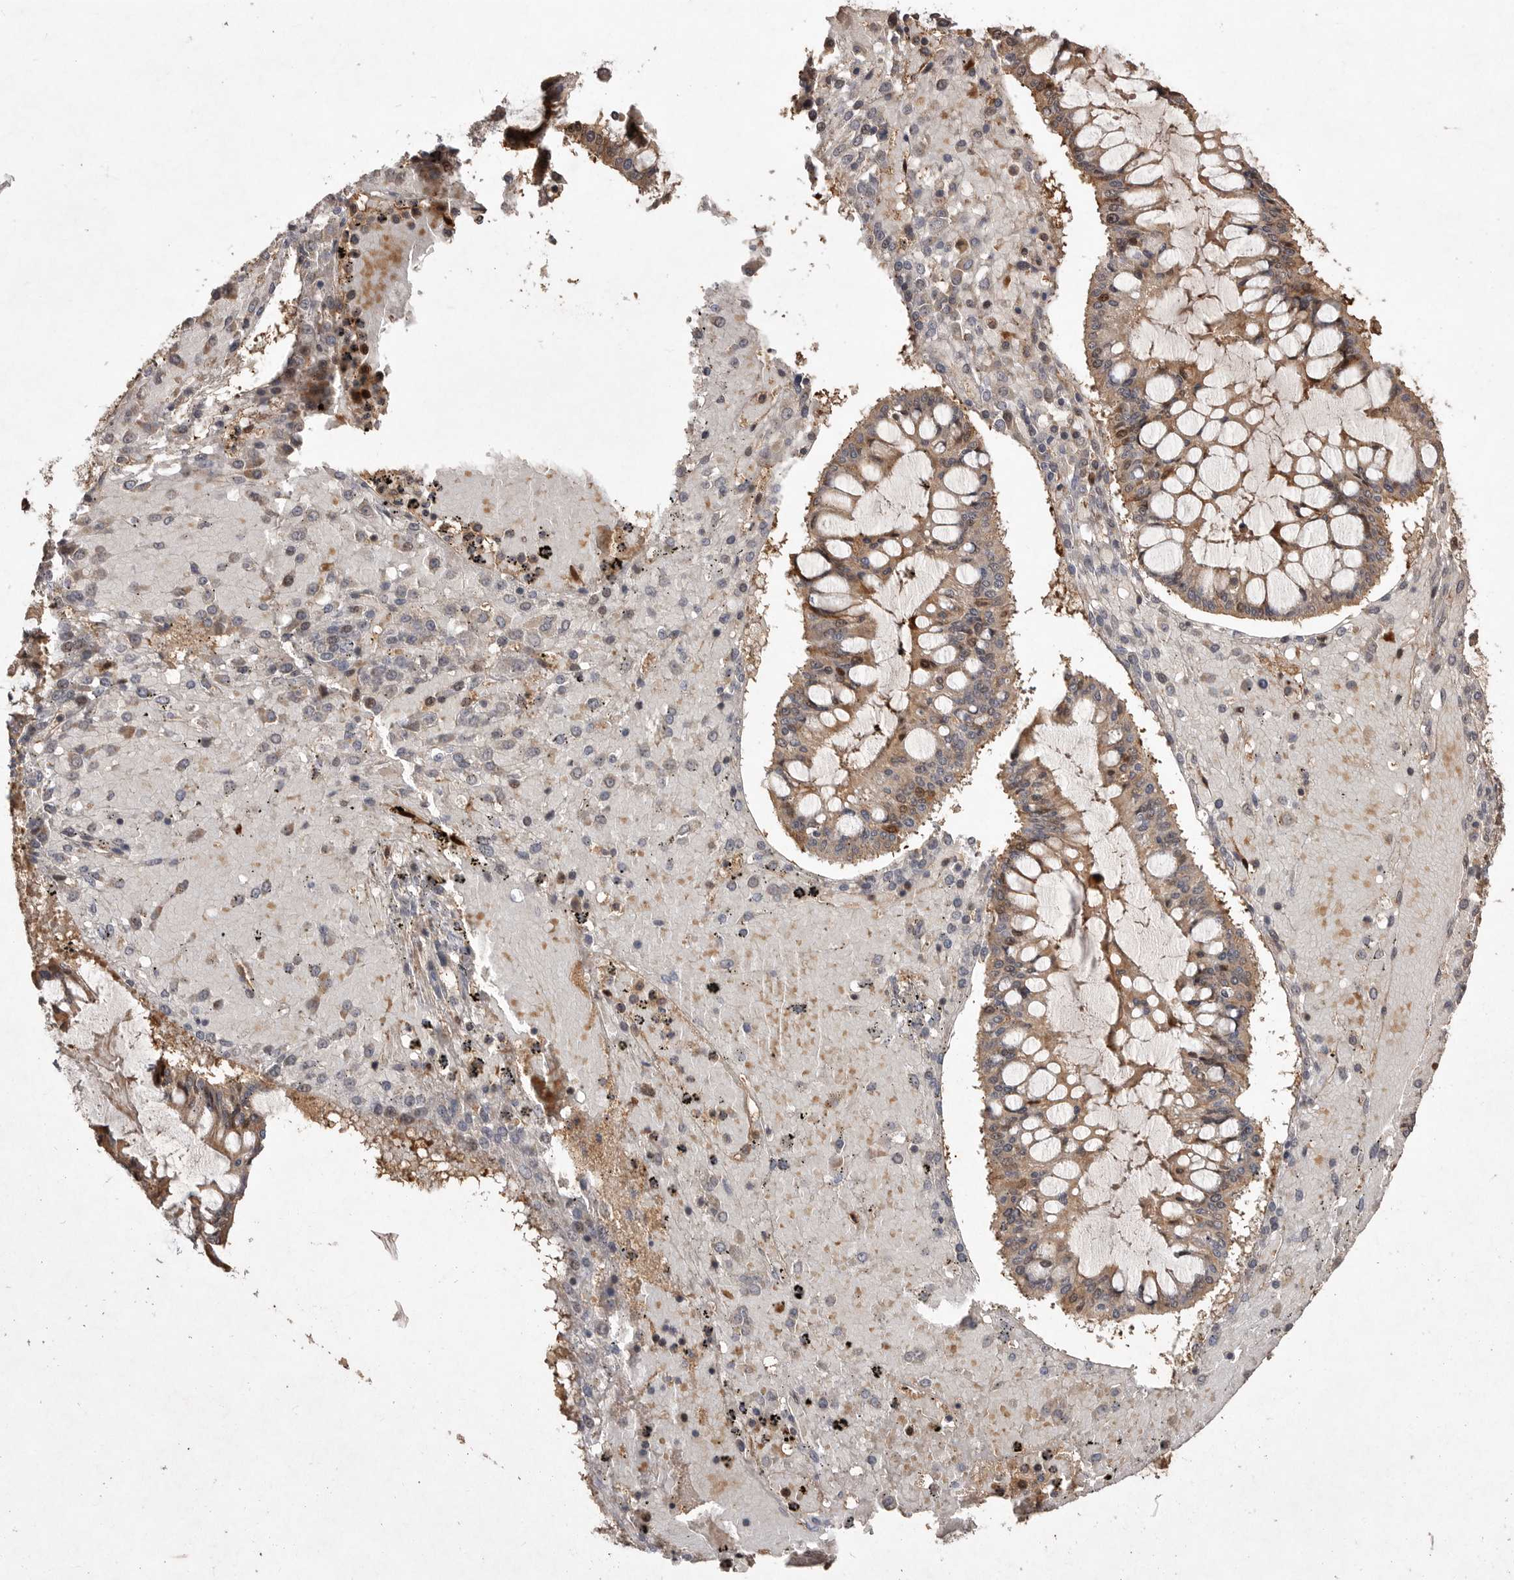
{"staining": {"intensity": "moderate", "quantity": ">75%", "location": "cytoplasmic/membranous"}, "tissue": "ovarian cancer", "cell_type": "Tumor cells", "image_type": "cancer", "snomed": [{"axis": "morphology", "description": "Cystadenocarcinoma, mucinous, NOS"}, {"axis": "topography", "description": "Ovary"}], "caption": "This is a micrograph of immunohistochemistry (IHC) staining of ovarian cancer, which shows moderate expression in the cytoplasmic/membranous of tumor cells.", "gene": "VN1R4", "patient": {"sex": "female", "age": 73}}